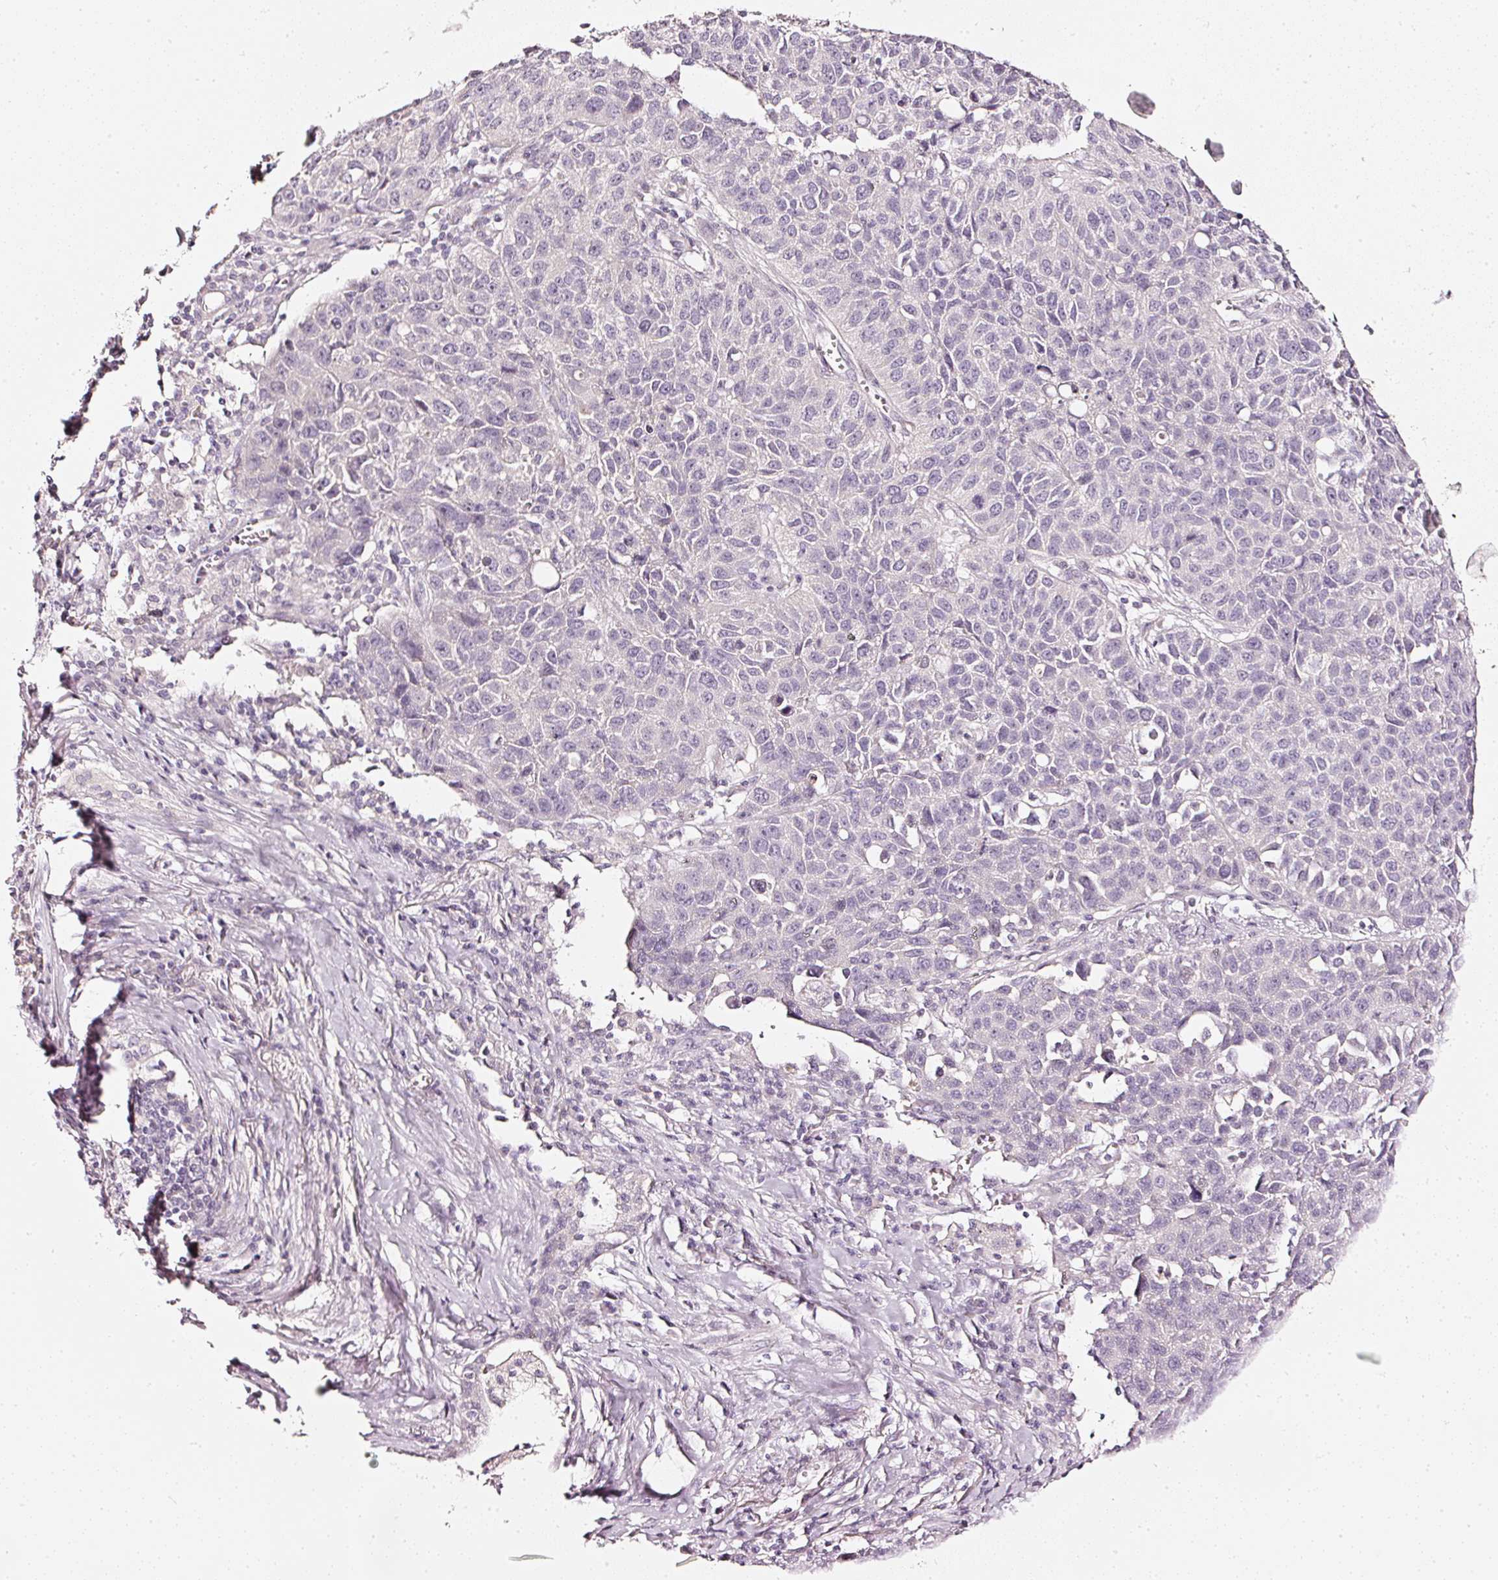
{"staining": {"intensity": "negative", "quantity": "none", "location": "none"}, "tissue": "lung cancer", "cell_type": "Tumor cells", "image_type": "cancer", "snomed": [{"axis": "morphology", "description": "Squamous cell carcinoma, NOS"}, {"axis": "topography", "description": "Lung"}], "caption": "Immunohistochemical staining of lung squamous cell carcinoma reveals no significant expression in tumor cells.", "gene": "CNP", "patient": {"sex": "male", "age": 76}}